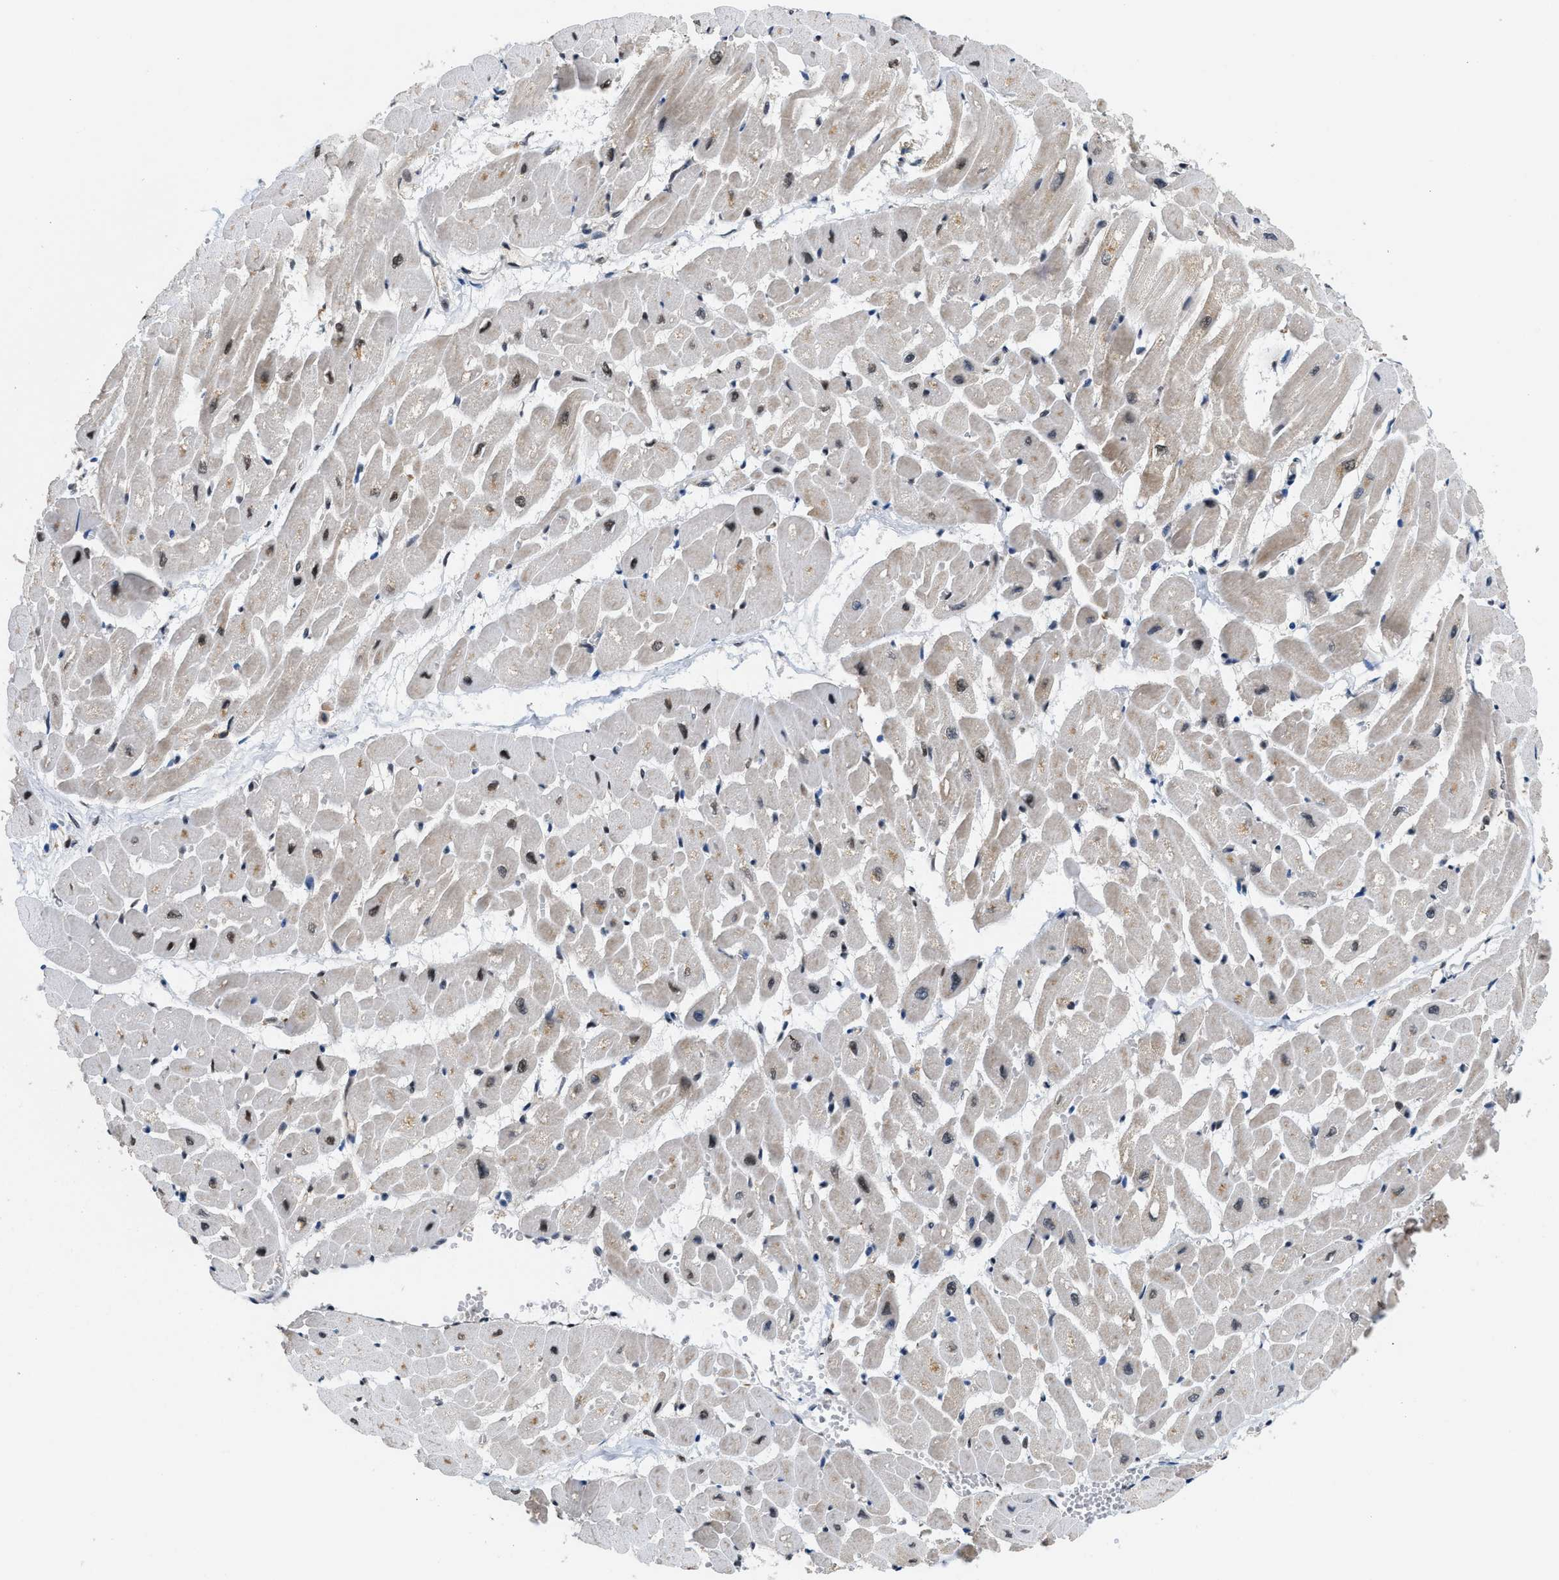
{"staining": {"intensity": "moderate", "quantity": "<25%", "location": "cytoplasmic/membranous,nuclear"}, "tissue": "heart muscle", "cell_type": "Cardiomyocytes", "image_type": "normal", "snomed": [{"axis": "morphology", "description": "Normal tissue, NOS"}, {"axis": "topography", "description": "Heart"}], "caption": "Immunohistochemistry (DAB) staining of unremarkable heart muscle shows moderate cytoplasmic/membranous,nuclear protein positivity in approximately <25% of cardiomyocytes. (IHC, brightfield microscopy, high magnification).", "gene": "ATF7IP", "patient": {"sex": "male", "age": 45}}